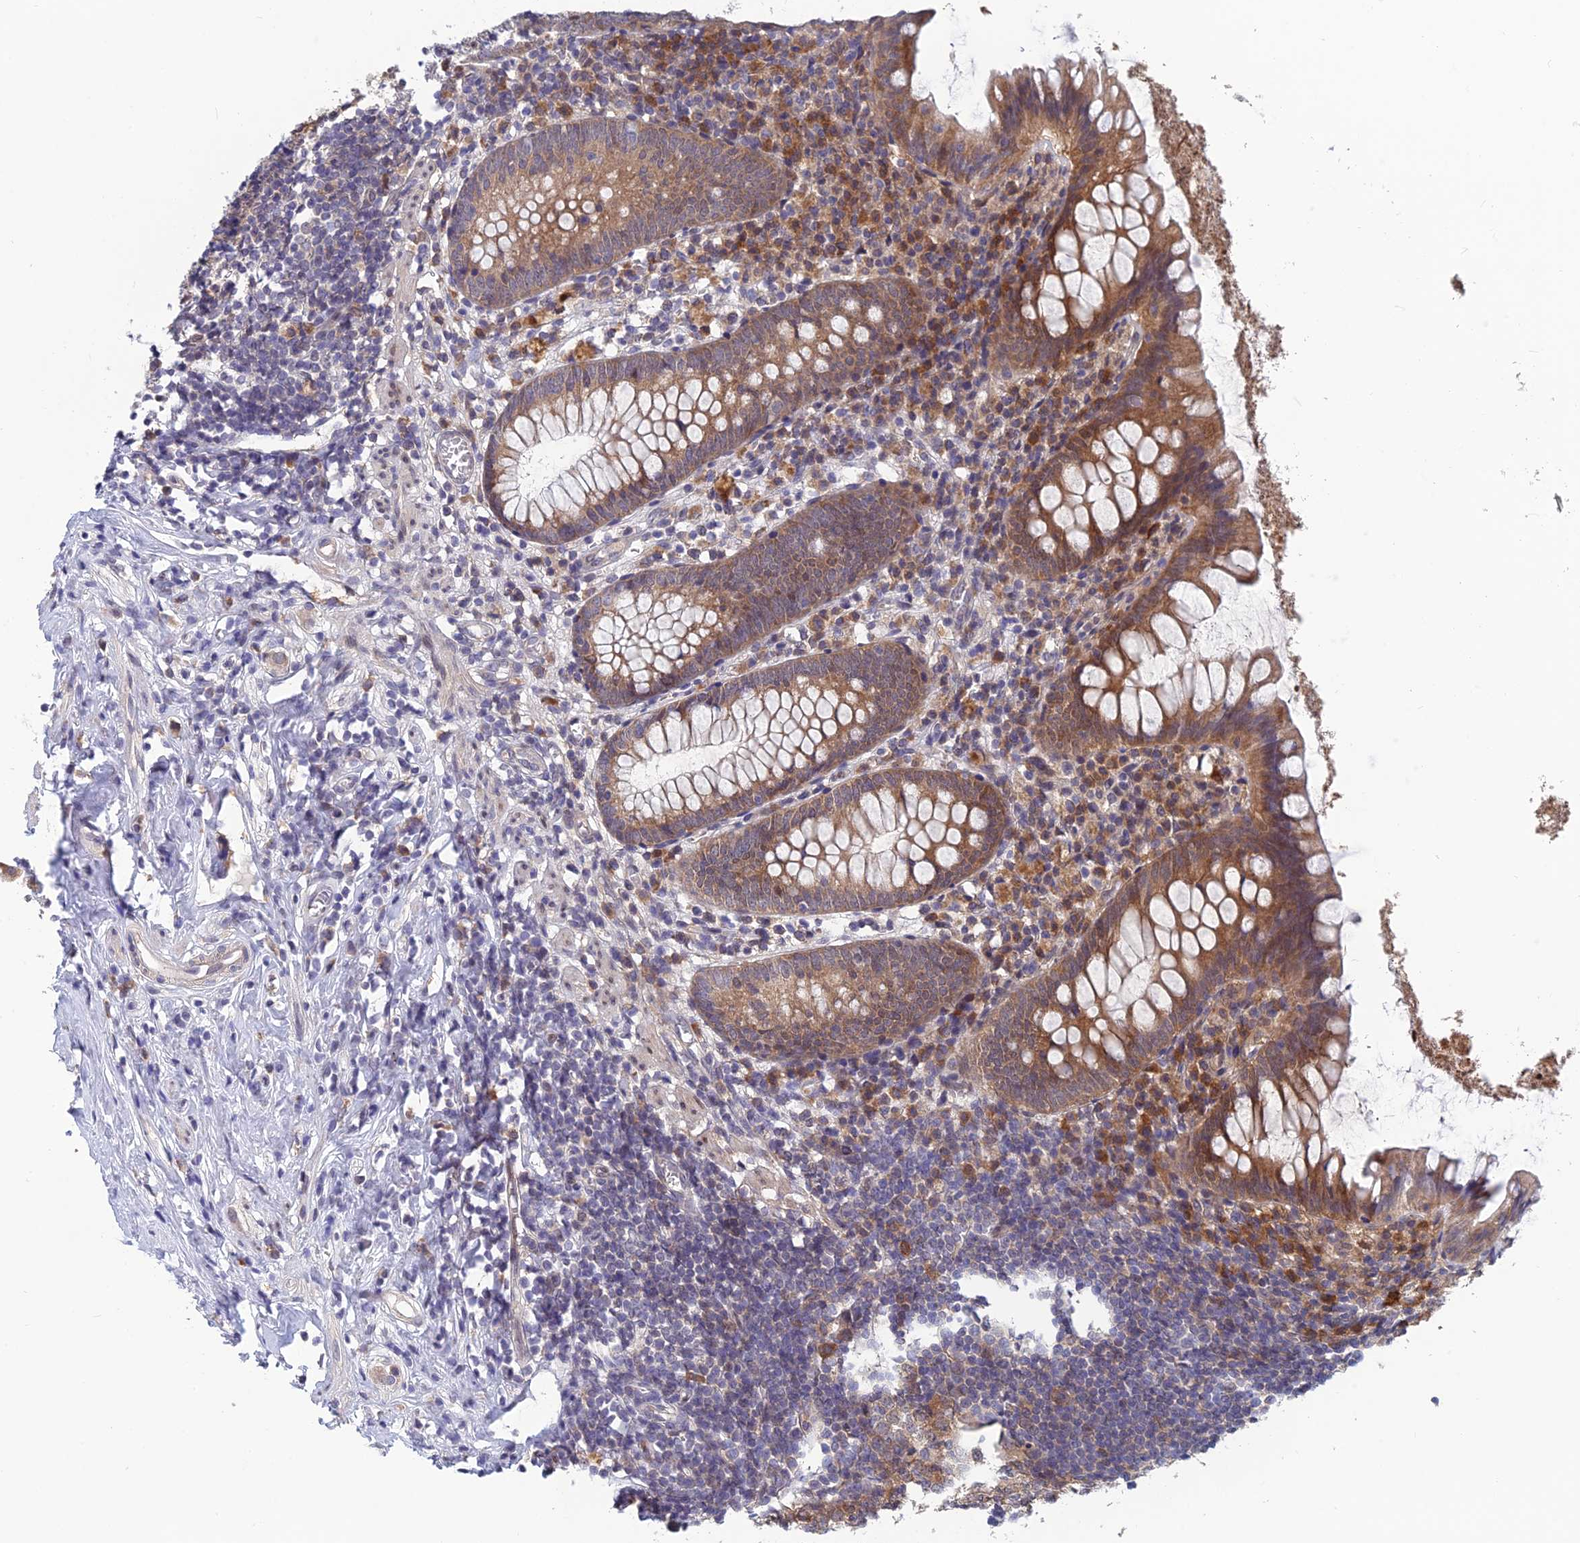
{"staining": {"intensity": "moderate", "quantity": ">75%", "location": "cytoplasmic/membranous"}, "tissue": "appendix", "cell_type": "Glandular cells", "image_type": "normal", "snomed": [{"axis": "morphology", "description": "Normal tissue, NOS"}, {"axis": "topography", "description": "Appendix"}], "caption": "Immunohistochemical staining of unremarkable appendix reveals >75% levels of moderate cytoplasmic/membranous protein positivity in approximately >75% of glandular cells.", "gene": "SRA1", "patient": {"sex": "female", "age": 51}}